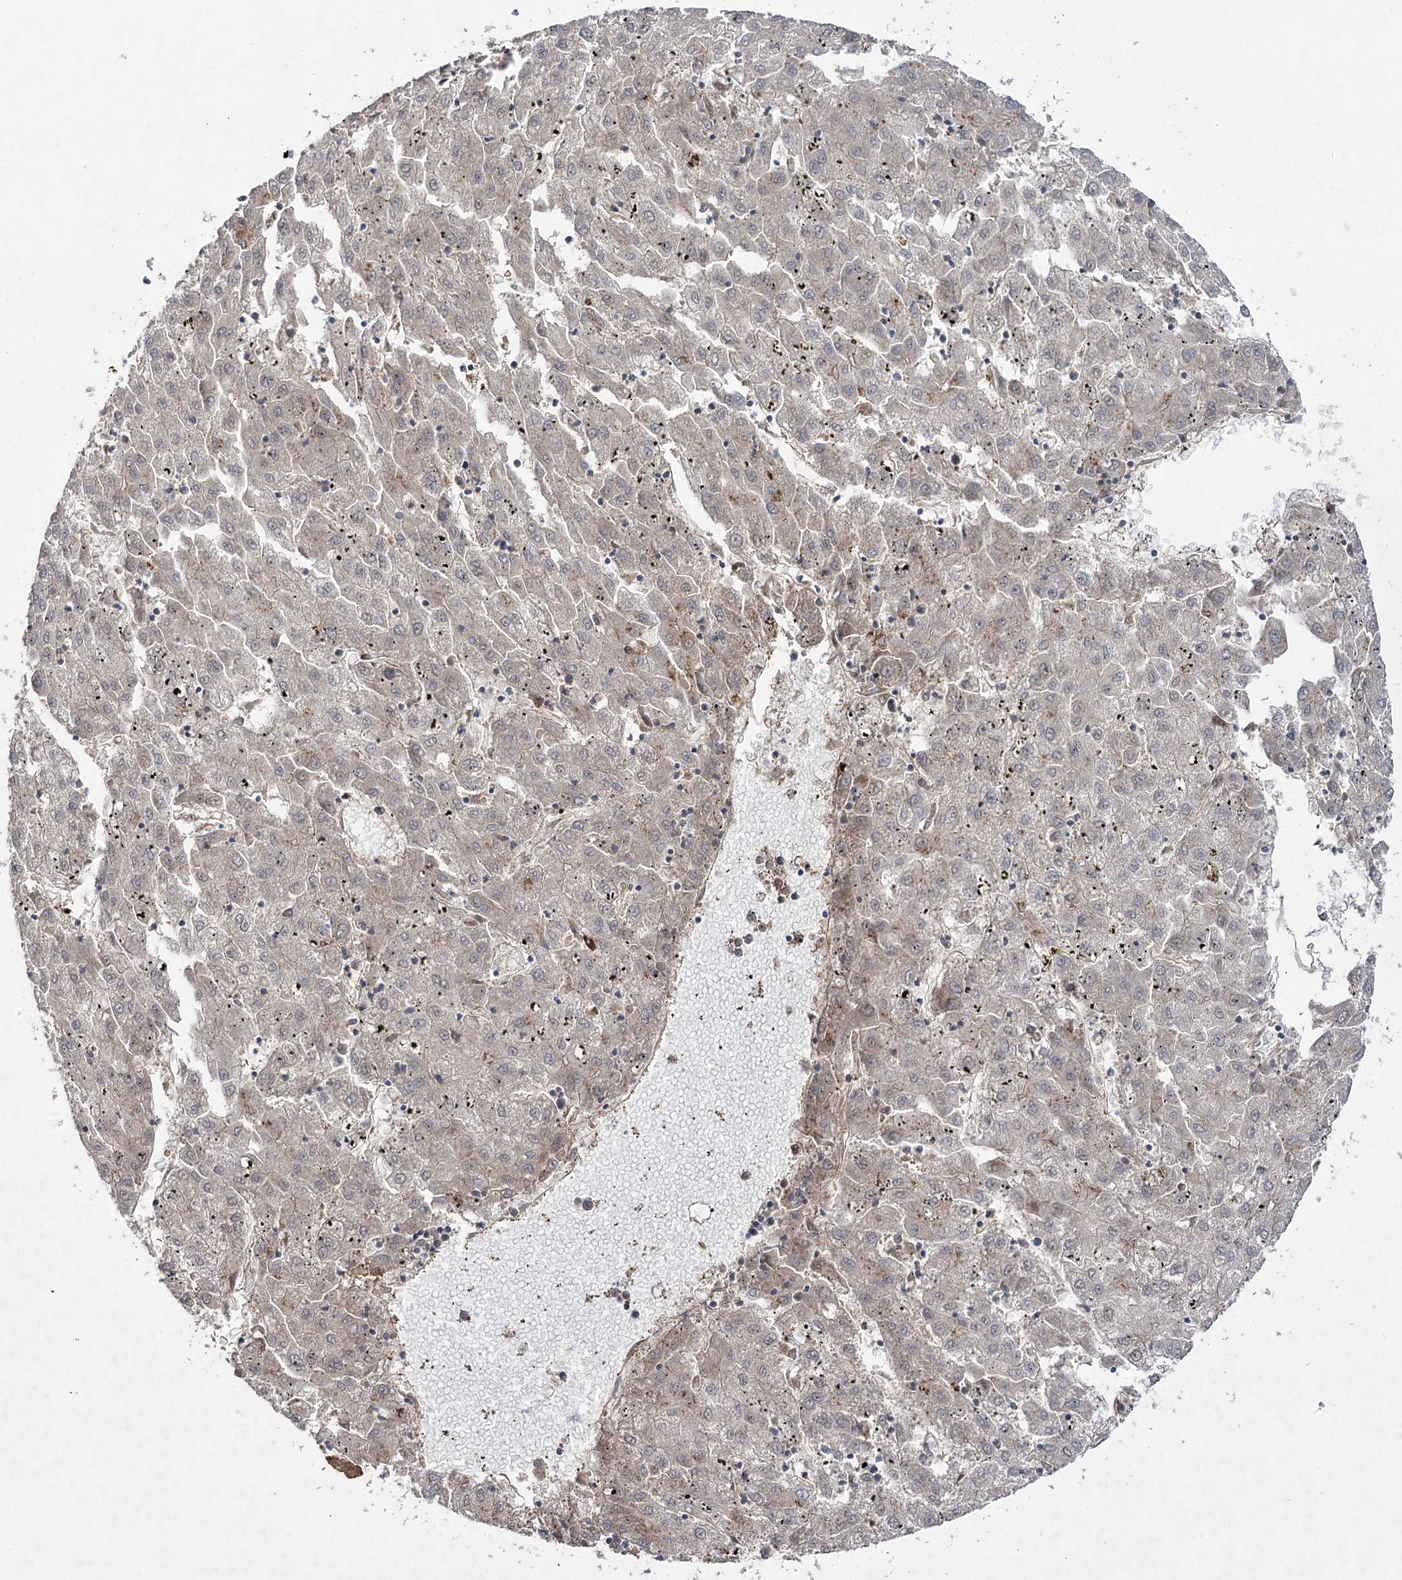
{"staining": {"intensity": "moderate", "quantity": "<25%", "location": "cytoplasmic/membranous"}, "tissue": "liver cancer", "cell_type": "Tumor cells", "image_type": "cancer", "snomed": [{"axis": "morphology", "description": "Carcinoma, Hepatocellular, NOS"}, {"axis": "topography", "description": "Liver"}], "caption": "High-power microscopy captured an IHC micrograph of liver cancer (hepatocellular carcinoma), revealing moderate cytoplasmic/membranous positivity in approximately <25% of tumor cells.", "gene": "OTUD1", "patient": {"sex": "male", "age": 72}}